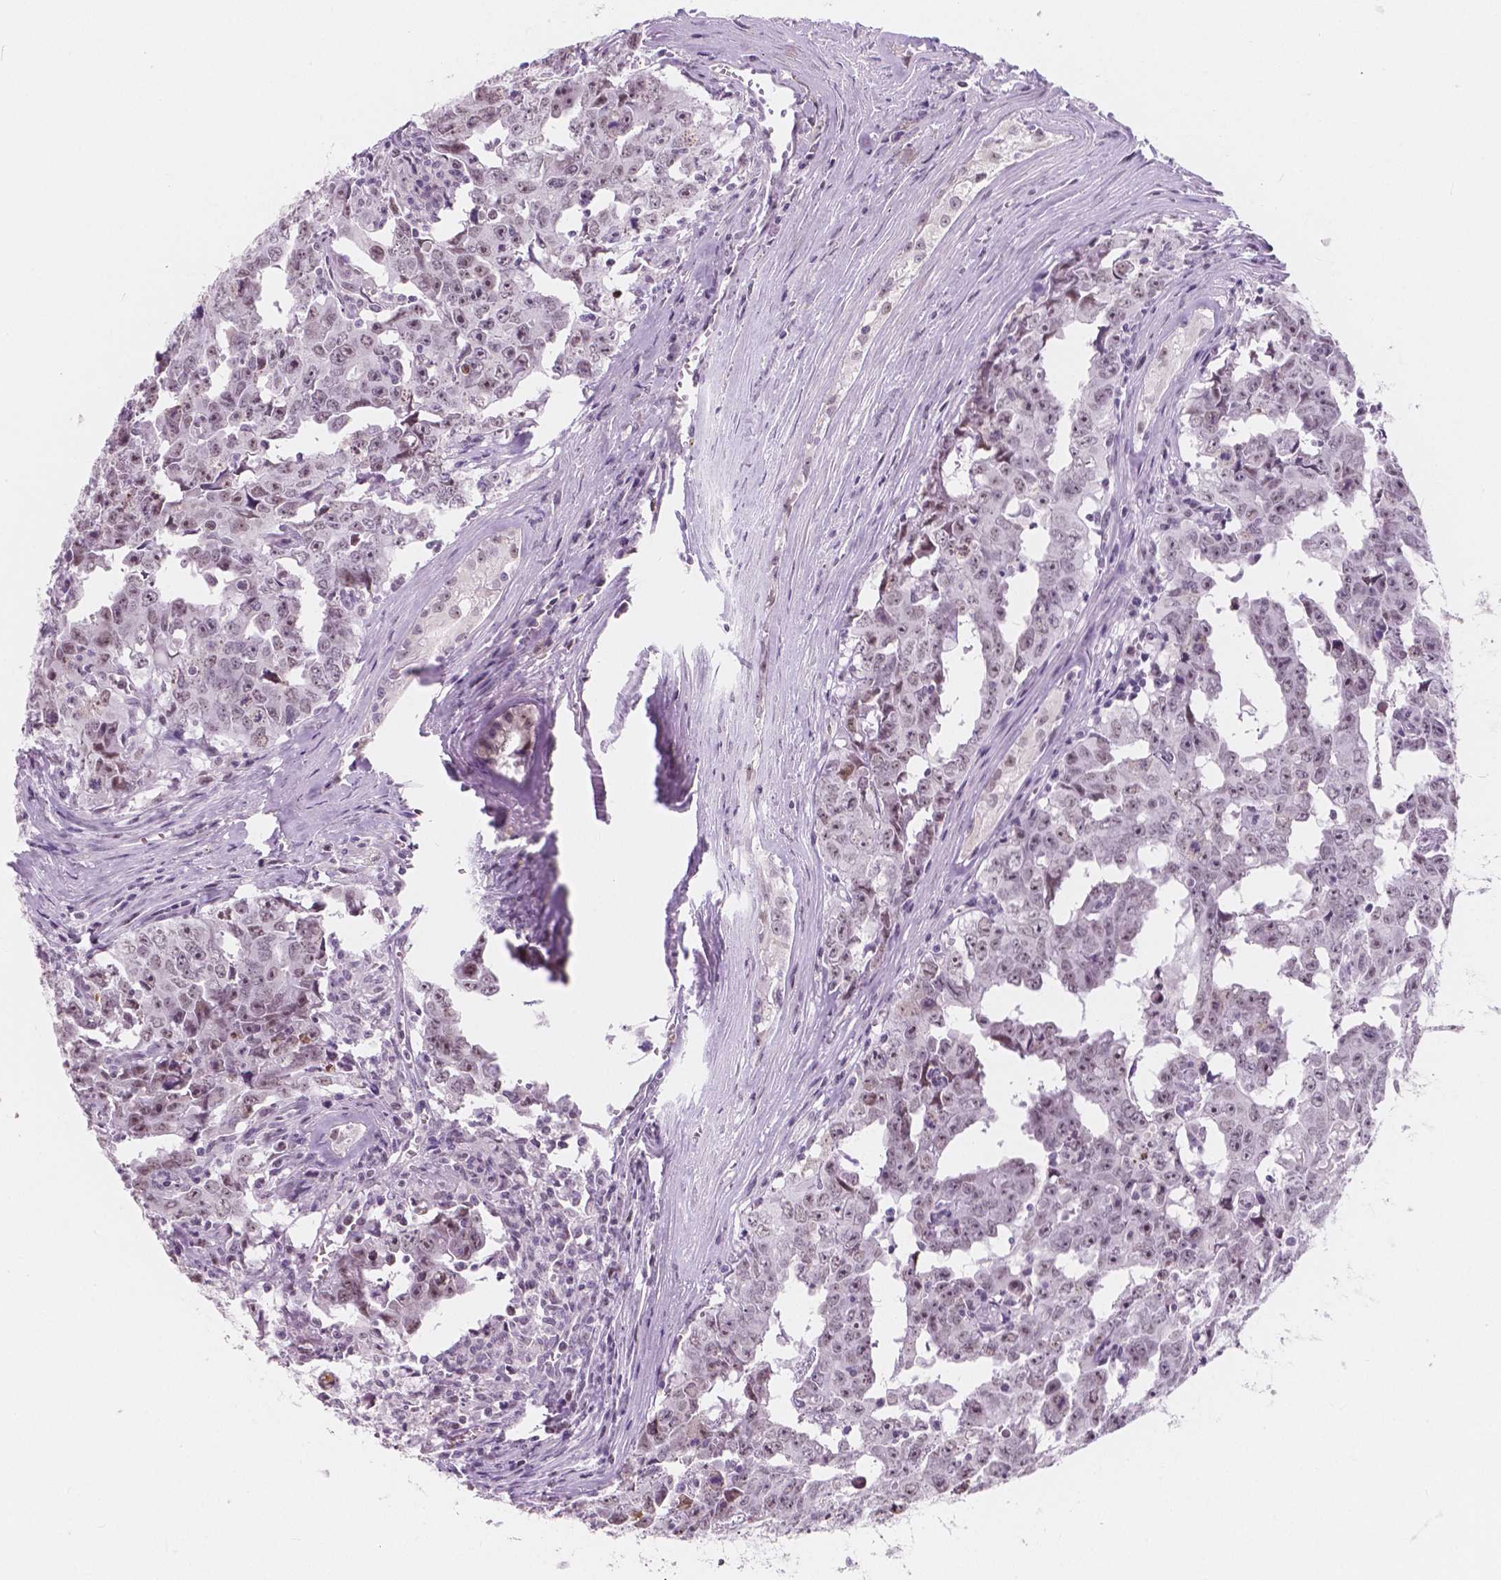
{"staining": {"intensity": "moderate", "quantity": "<25%", "location": "nuclear"}, "tissue": "testis cancer", "cell_type": "Tumor cells", "image_type": "cancer", "snomed": [{"axis": "morphology", "description": "Carcinoma, Embryonal, NOS"}, {"axis": "topography", "description": "Testis"}], "caption": "The photomicrograph shows immunohistochemical staining of testis cancer. There is moderate nuclear positivity is identified in about <25% of tumor cells. Nuclei are stained in blue.", "gene": "NOLC1", "patient": {"sex": "male", "age": 22}}